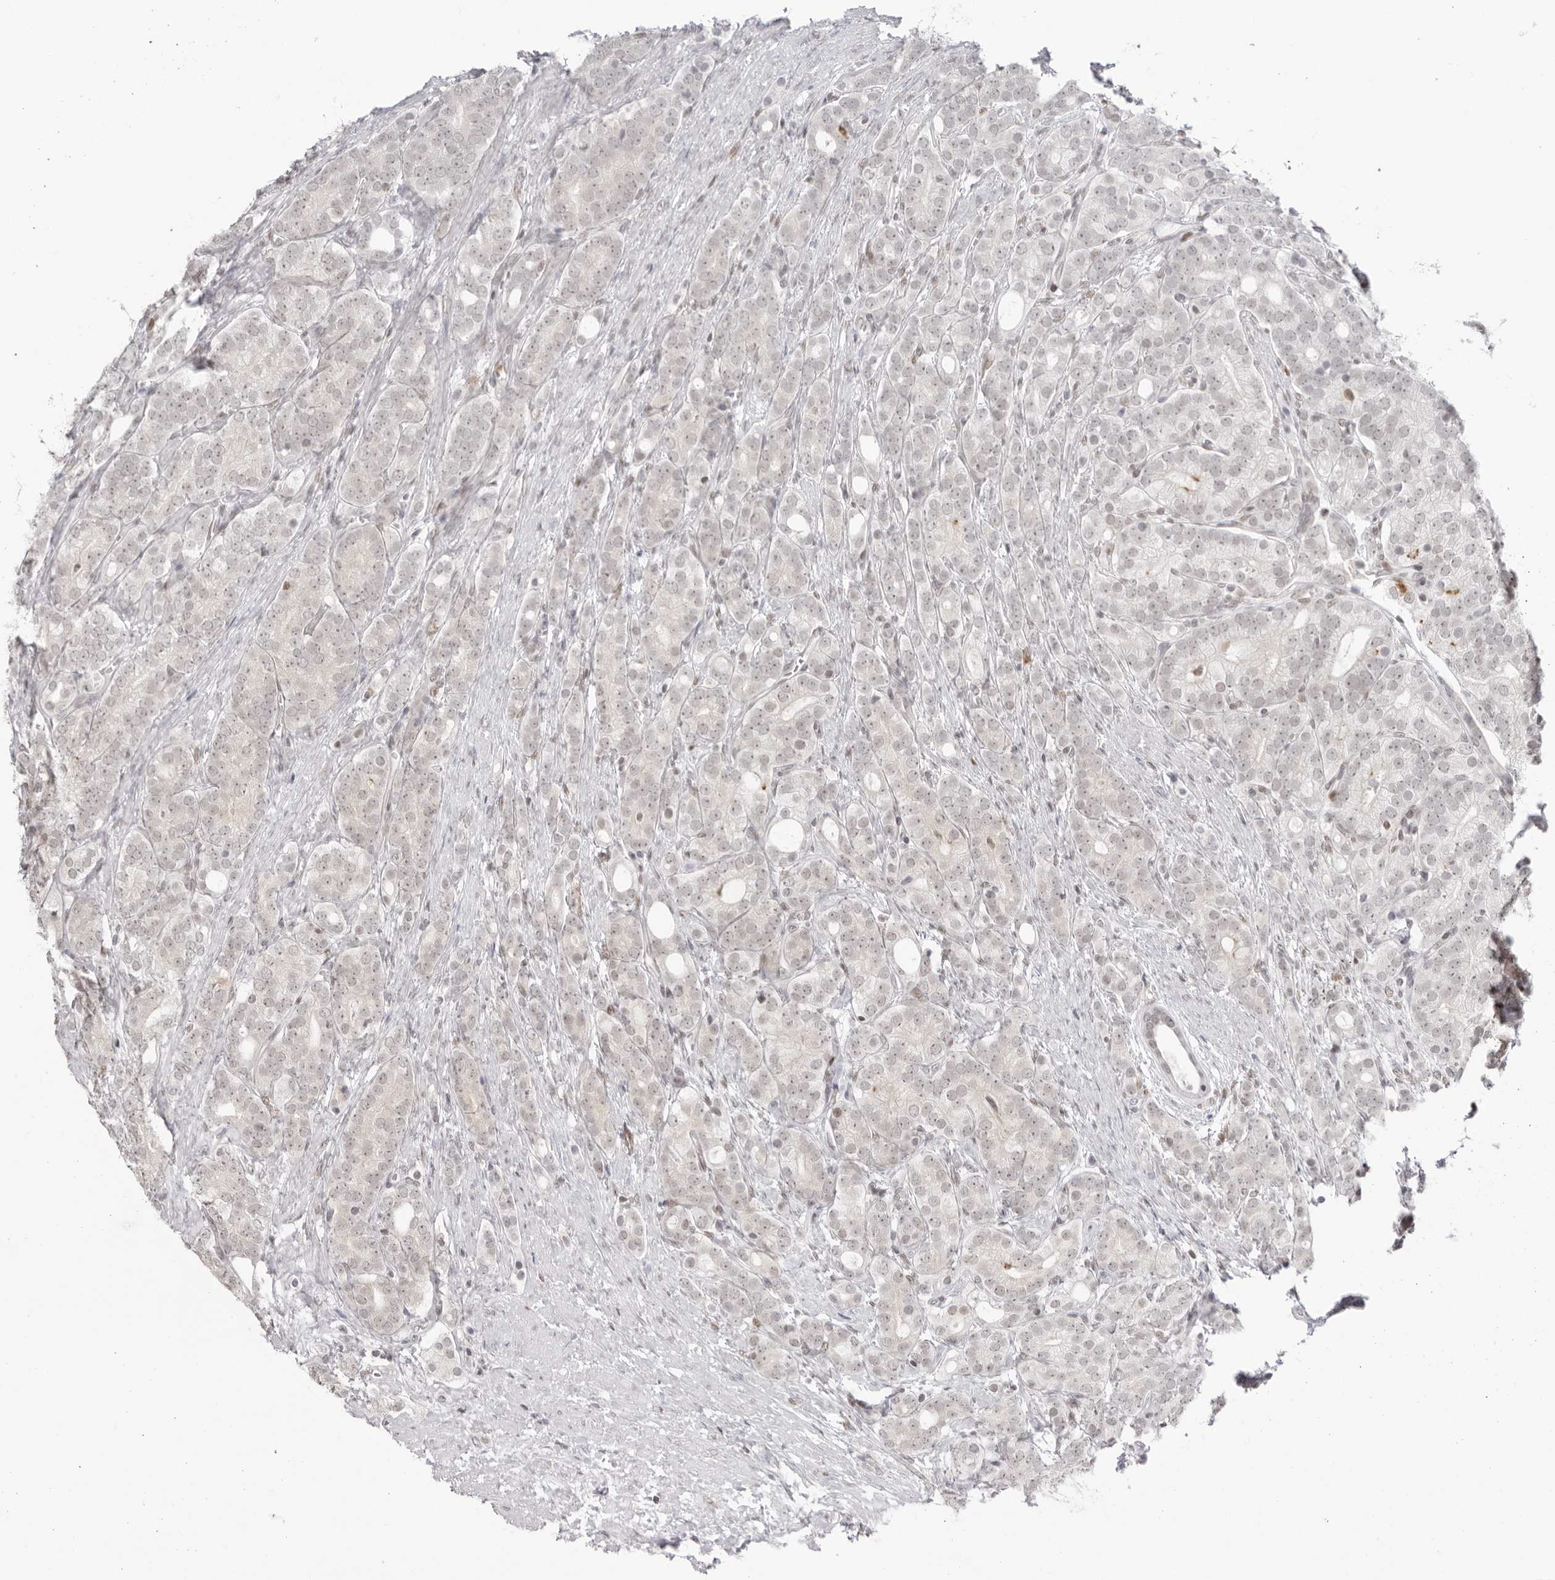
{"staining": {"intensity": "weak", "quantity": "25%-75%", "location": "nuclear"}, "tissue": "prostate cancer", "cell_type": "Tumor cells", "image_type": "cancer", "snomed": [{"axis": "morphology", "description": "Adenocarcinoma, High grade"}, {"axis": "topography", "description": "Prostate"}], "caption": "Immunohistochemical staining of human prostate cancer (adenocarcinoma (high-grade)) reveals low levels of weak nuclear protein staining in approximately 25%-75% of tumor cells. The staining is performed using DAB brown chromogen to label protein expression. The nuclei are counter-stained blue using hematoxylin.", "gene": "RNF146", "patient": {"sex": "male", "age": 57}}